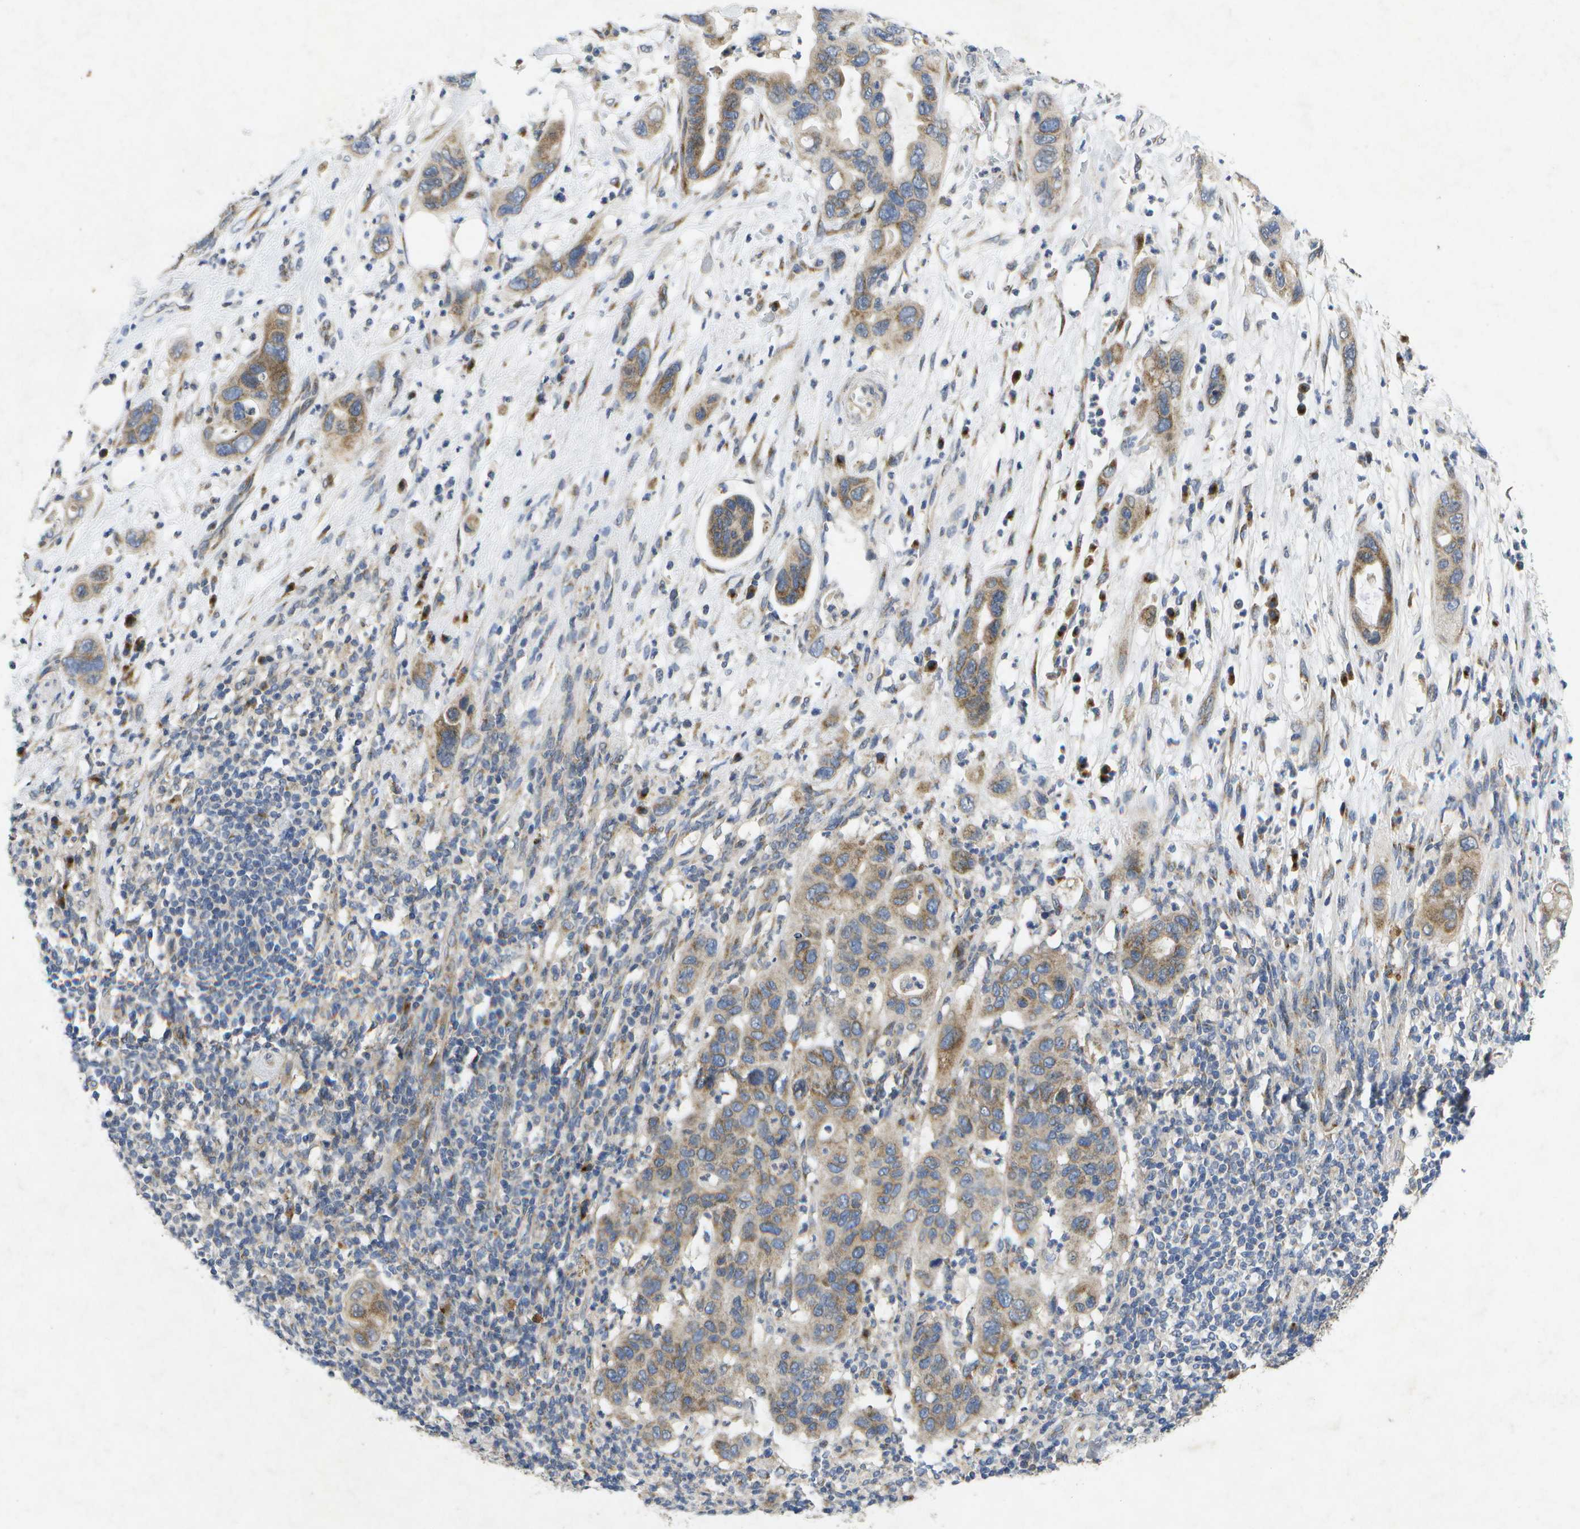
{"staining": {"intensity": "moderate", "quantity": ">75%", "location": "cytoplasmic/membranous"}, "tissue": "pancreatic cancer", "cell_type": "Tumor cells", "image_type": "cancer", "snomed": [{"axis": "morphology", "description": "Adenocarcinoma, NOS"}, {"axis": "topography", "description": "Pancreas"}], "caption": "Human adenocarcinoma (pancreatic) stained for a protein (brown) shows moderate cytoplasmic/membranous positive expression in approximately >75% of tumor cells.", "gene": "KDELR1", "patient": {"sex": "female", "age": 71}}